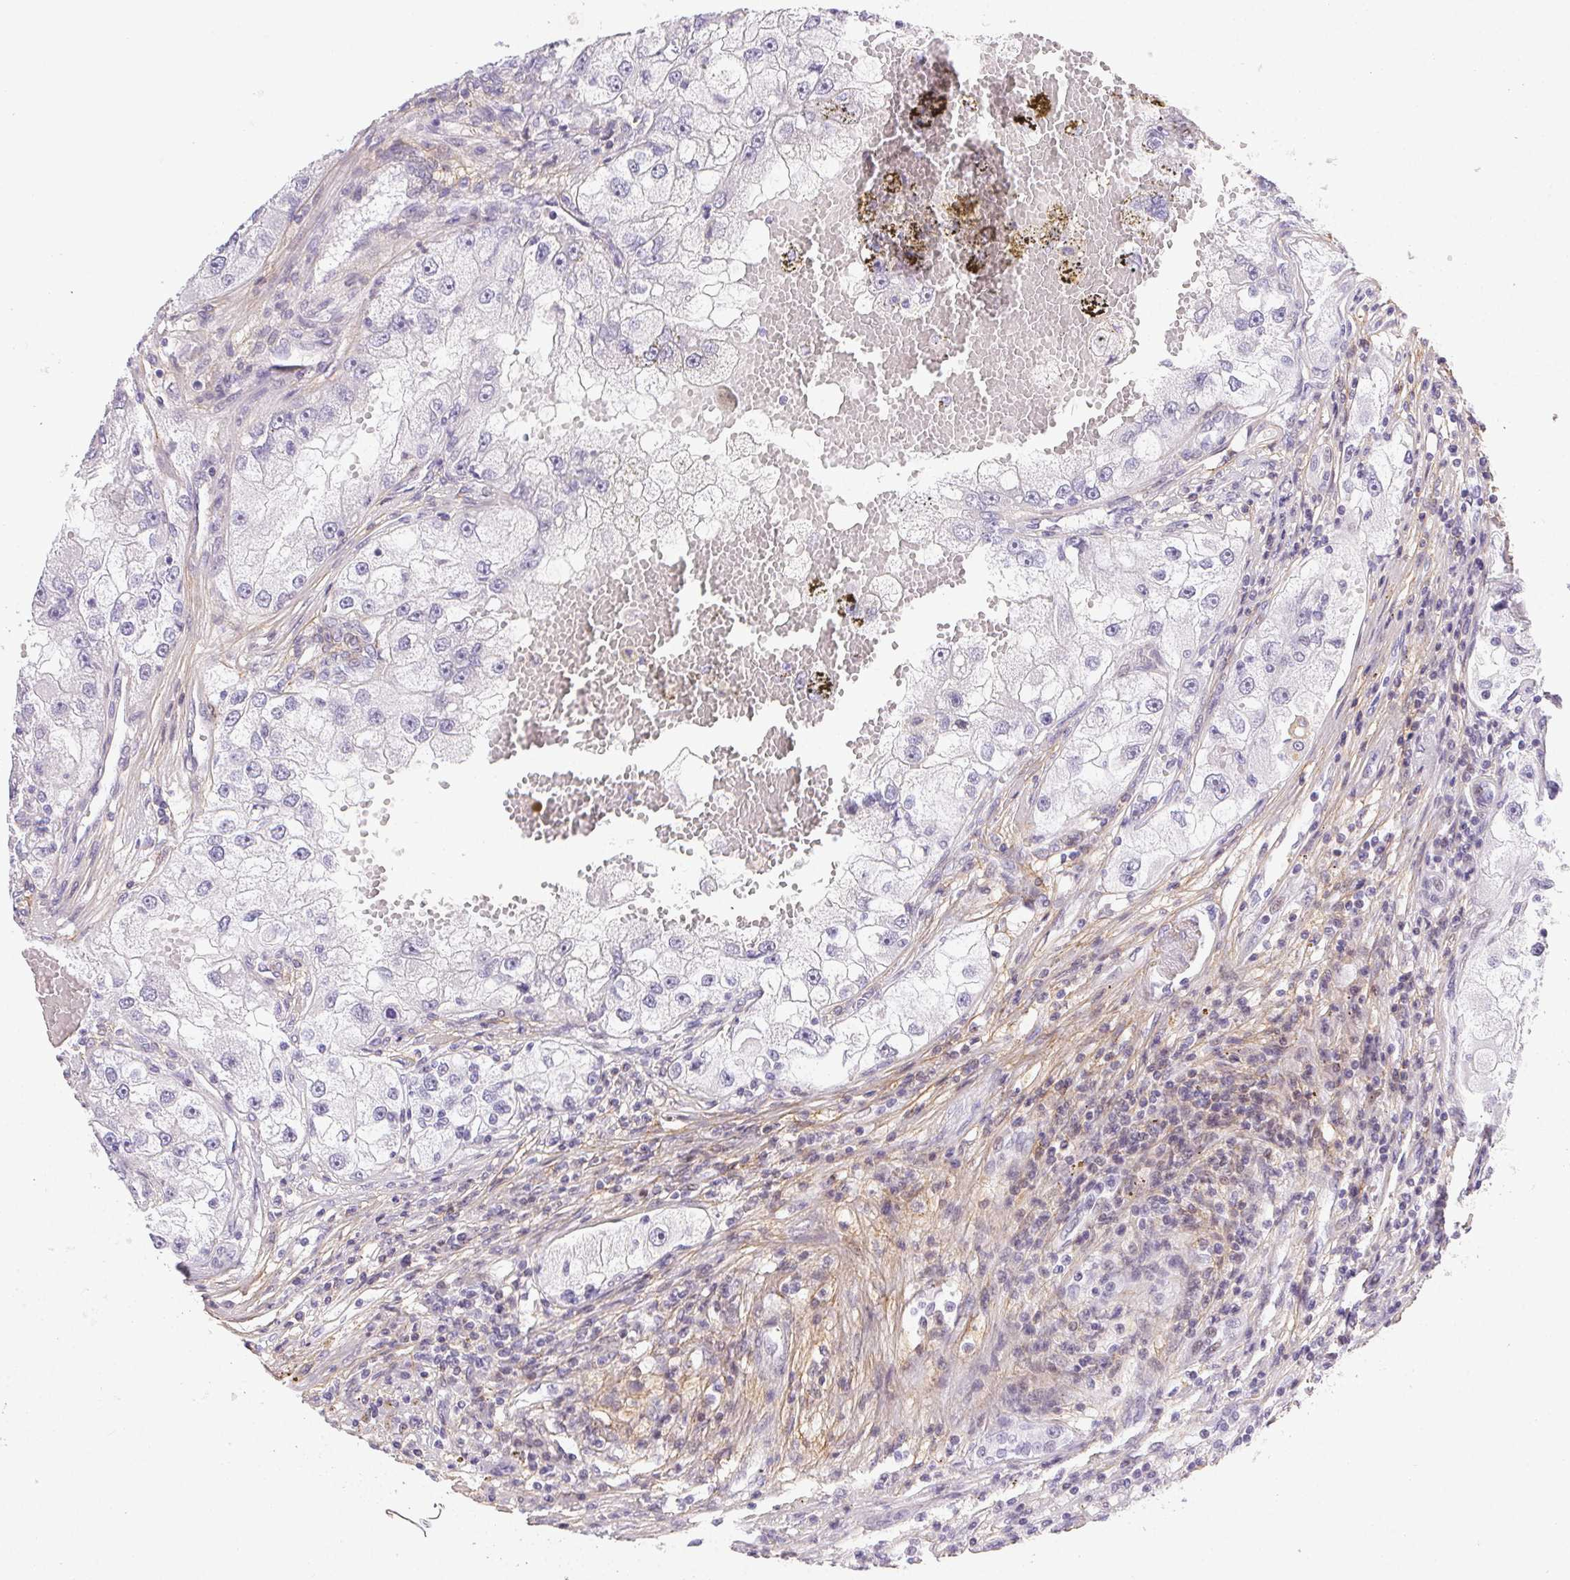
{"staining": {"intensity": "negative", "quantity": "none", "location": "none"}, "tissue": "renal cancer", "cell_type": "Tumor cells", "image_type": "cancer", "snomed": [{"axis": "morphology", "description": "Adenocarcinoma, NOS"}, {"axis": "topography", "description": "Kidney"}], "caption": "Tumor cells show no significant expression in adenocarcinoma (renal). Brightfield microscopy of immunohistochemistry (IHC) stained with DAB (3,3'-diaminobenzidine) (brown) and hematoxylin (blue), captured at high magnification.", "gene": "PDZD2", "patient": {"sex": "male", "age": 63}}